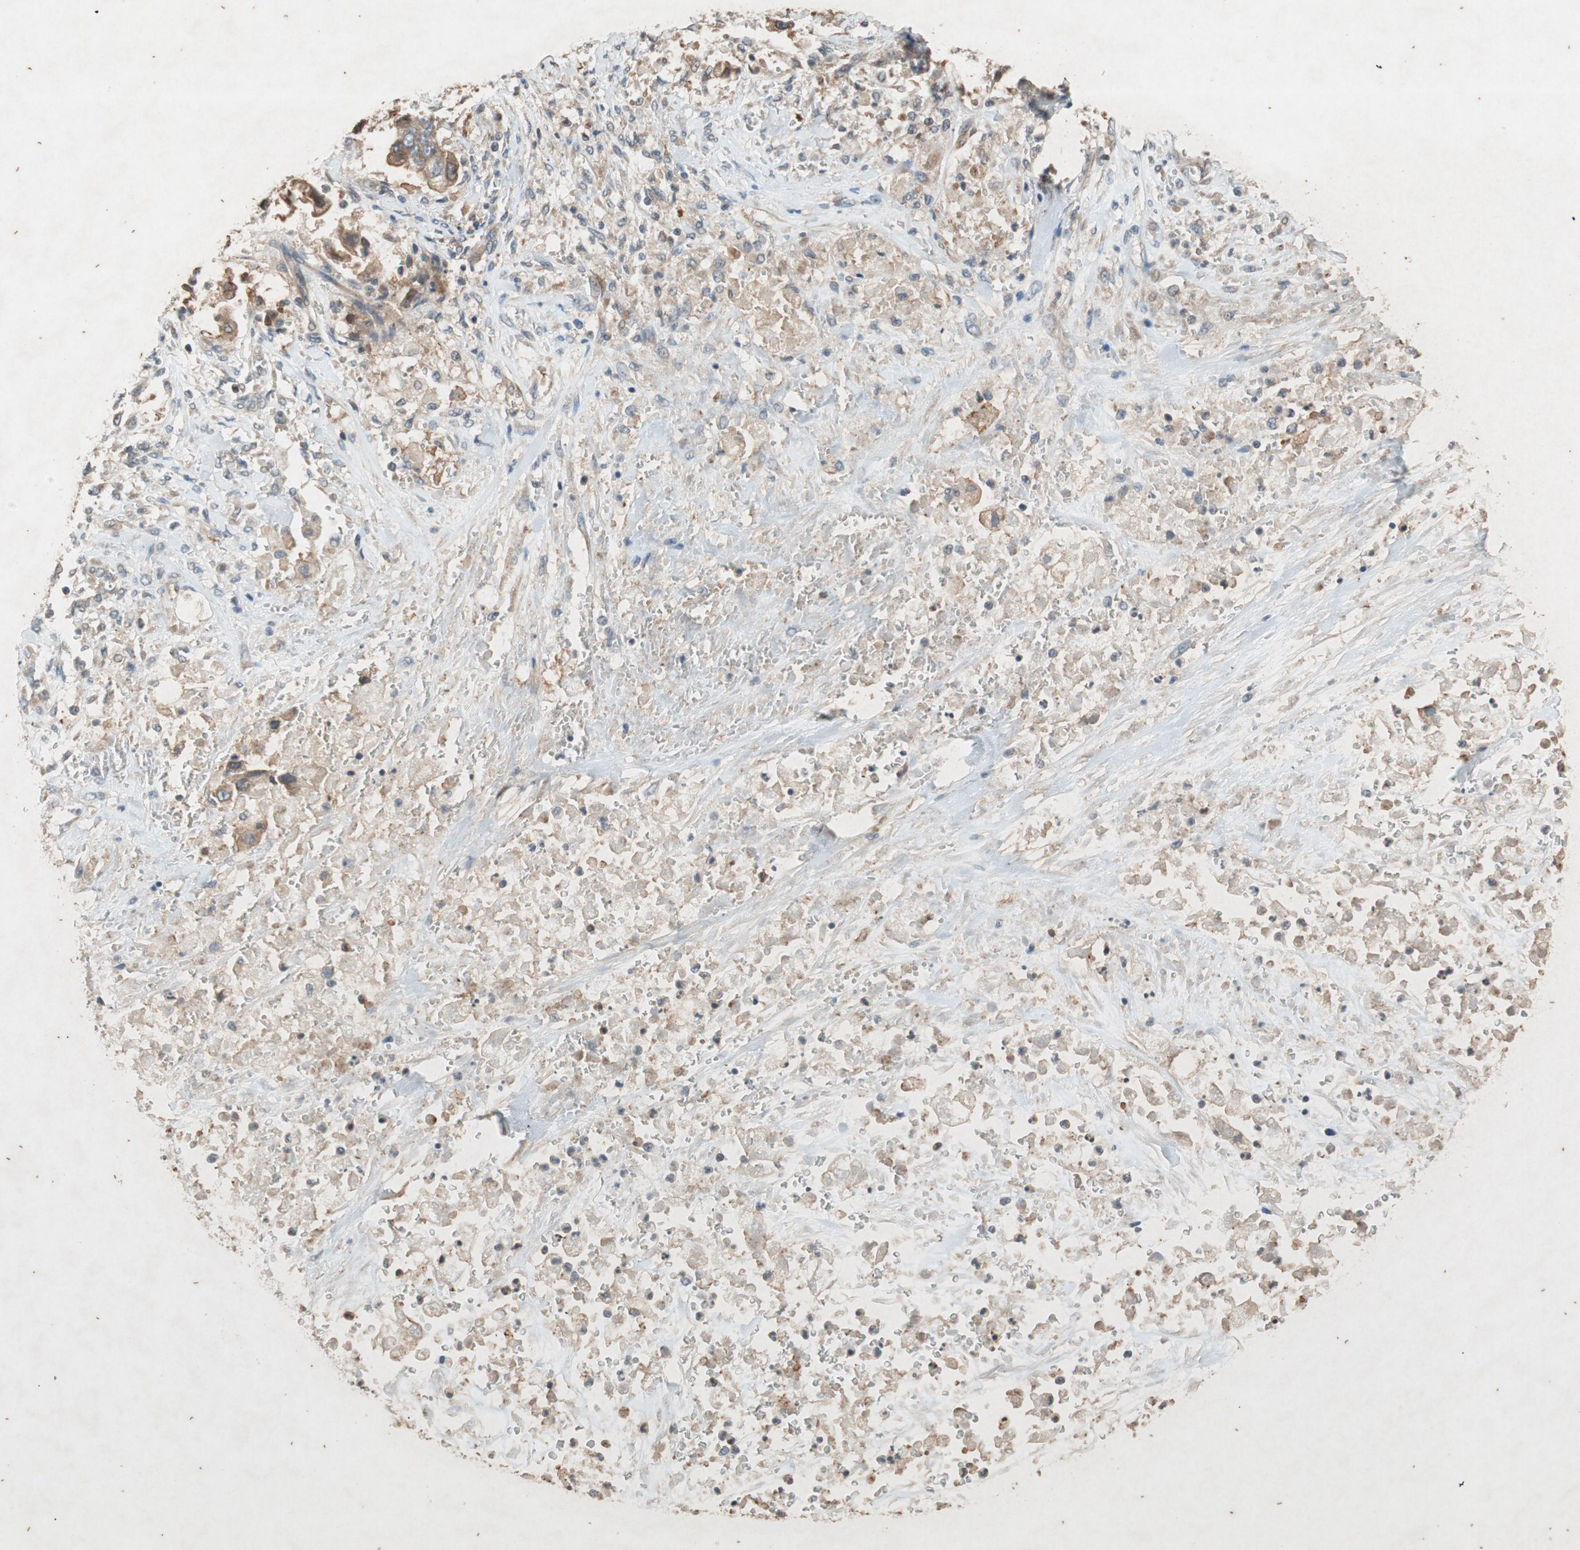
{"staining": {"intensity": "moderate", "quantity": ">75%", "location": "cytoplasmic/membranous"}, "tissue": "stomach cancer", "cell_type": "Tumor cells", "image_type": "cancer", "snomed": [{"axis": "morphology", "description": "Adenocarcinoma, NOS"}, {"axis": "topography", "description": "Stomach"}], "caption": "This histopathology image exhibits stomach adenocarcinoma stained with IHC to label a protein in brown. The cytoplasmic/membranous of tumor cells show moderate positivity for the protein. Nuclei are counter-stained blue.", "gene": "ATP2C1", "patient": {"sex": "male", "age": 62}}